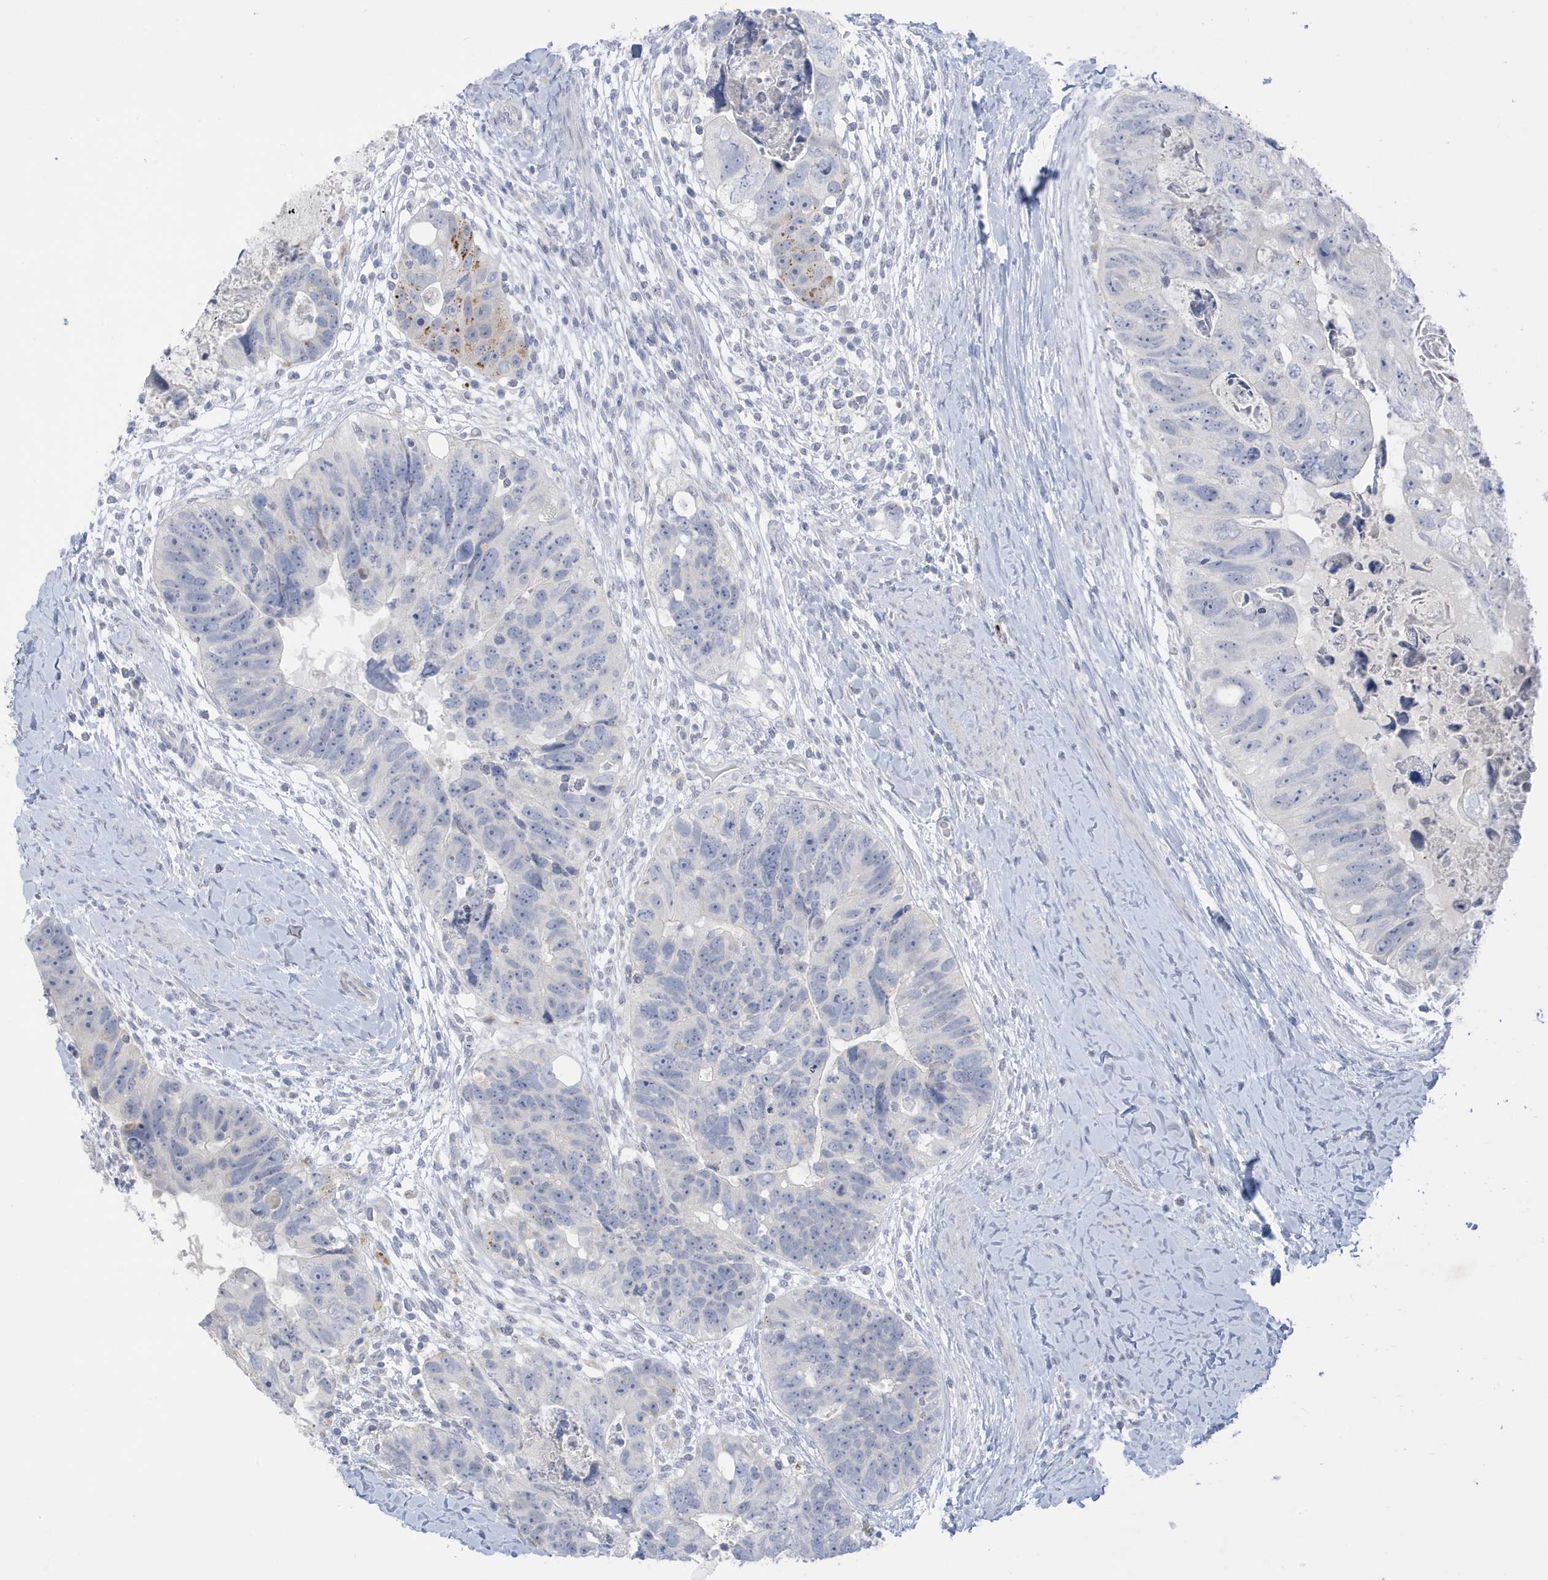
{"staining": {"intensity": "moderate", "quantity": "<25%", "location": "cytoplasmic/membranous"}, "tissue": "colorectal cancer", "cell_type": "Tumor cells", "image_type": "cancer", "snomed": [{"axis": "morphology", "description": "Adenocarcinoma, NOS"}, {"axis": "topography", "description": "Rectum"}], "caption": "Immunohistochemical staining of human colorectal cancer shows low levels of moderate cytoplasmic/membranous staining in approximately <25% of tumor cells.", "gene": "PERM1", "patient": {"sex": "male", "age": 59}}